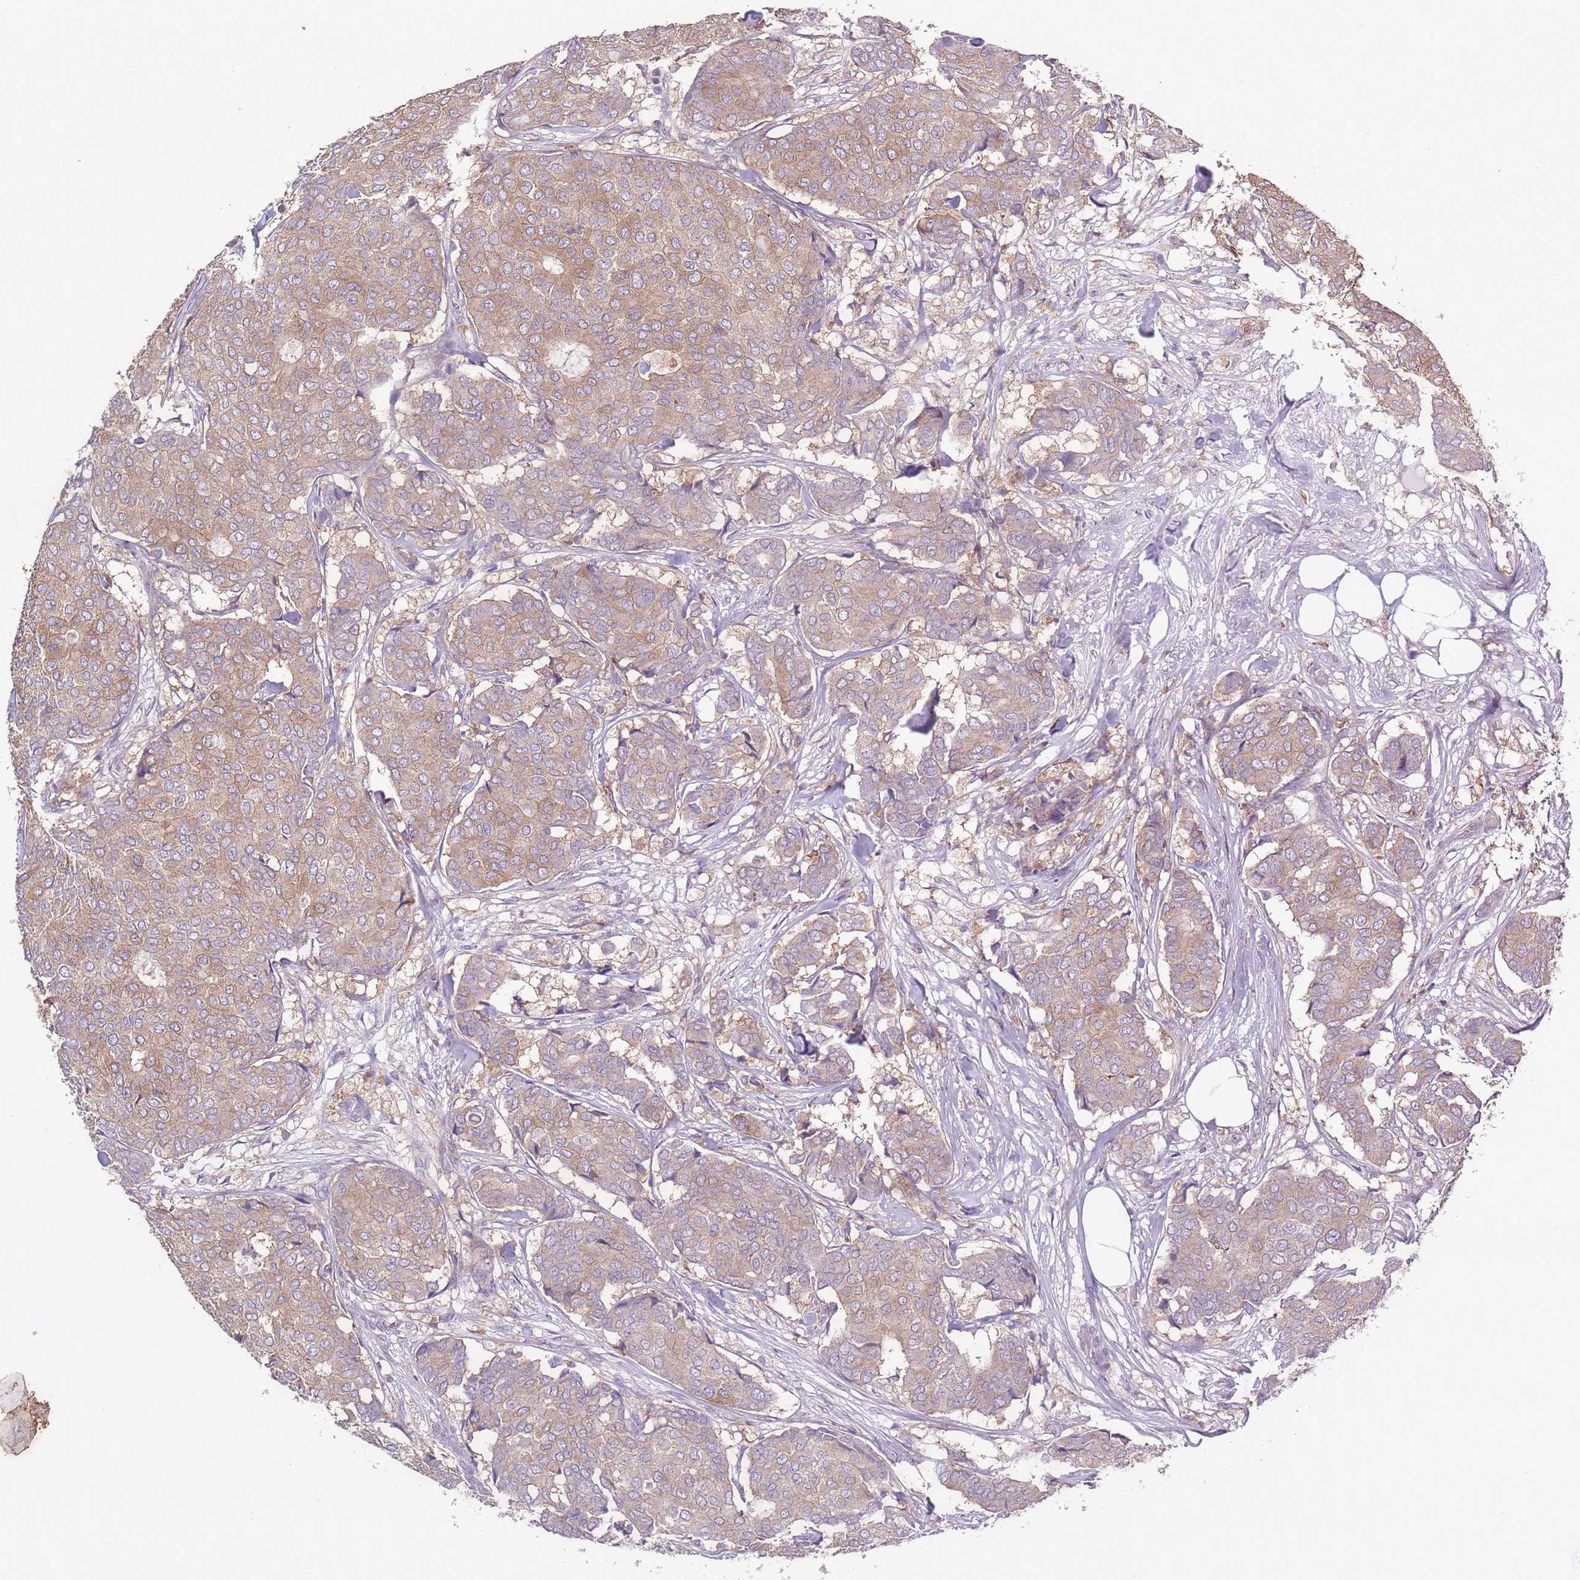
{"staining": {"intensity": "weak", "quantity": ">75%", "location": "cytoplasmic/membranous"}, "tissue": "breast cancer", "cell_type": "Tumor cells", "image_type": "cancer", "snomed": [{"axis": "morphology", "description": "Duct carcinoma"}, {"axis": "topography", "description": "Breast"}], "caption": "About >75% of tumor cells in human invasive ductal carcinoma (breast) display weak cytoplasmic/membranous protein staining as visualized by brown immunohistochemical staining.", "gene": "CAPN9", "patient": {"sex": "female", "age": 75}}